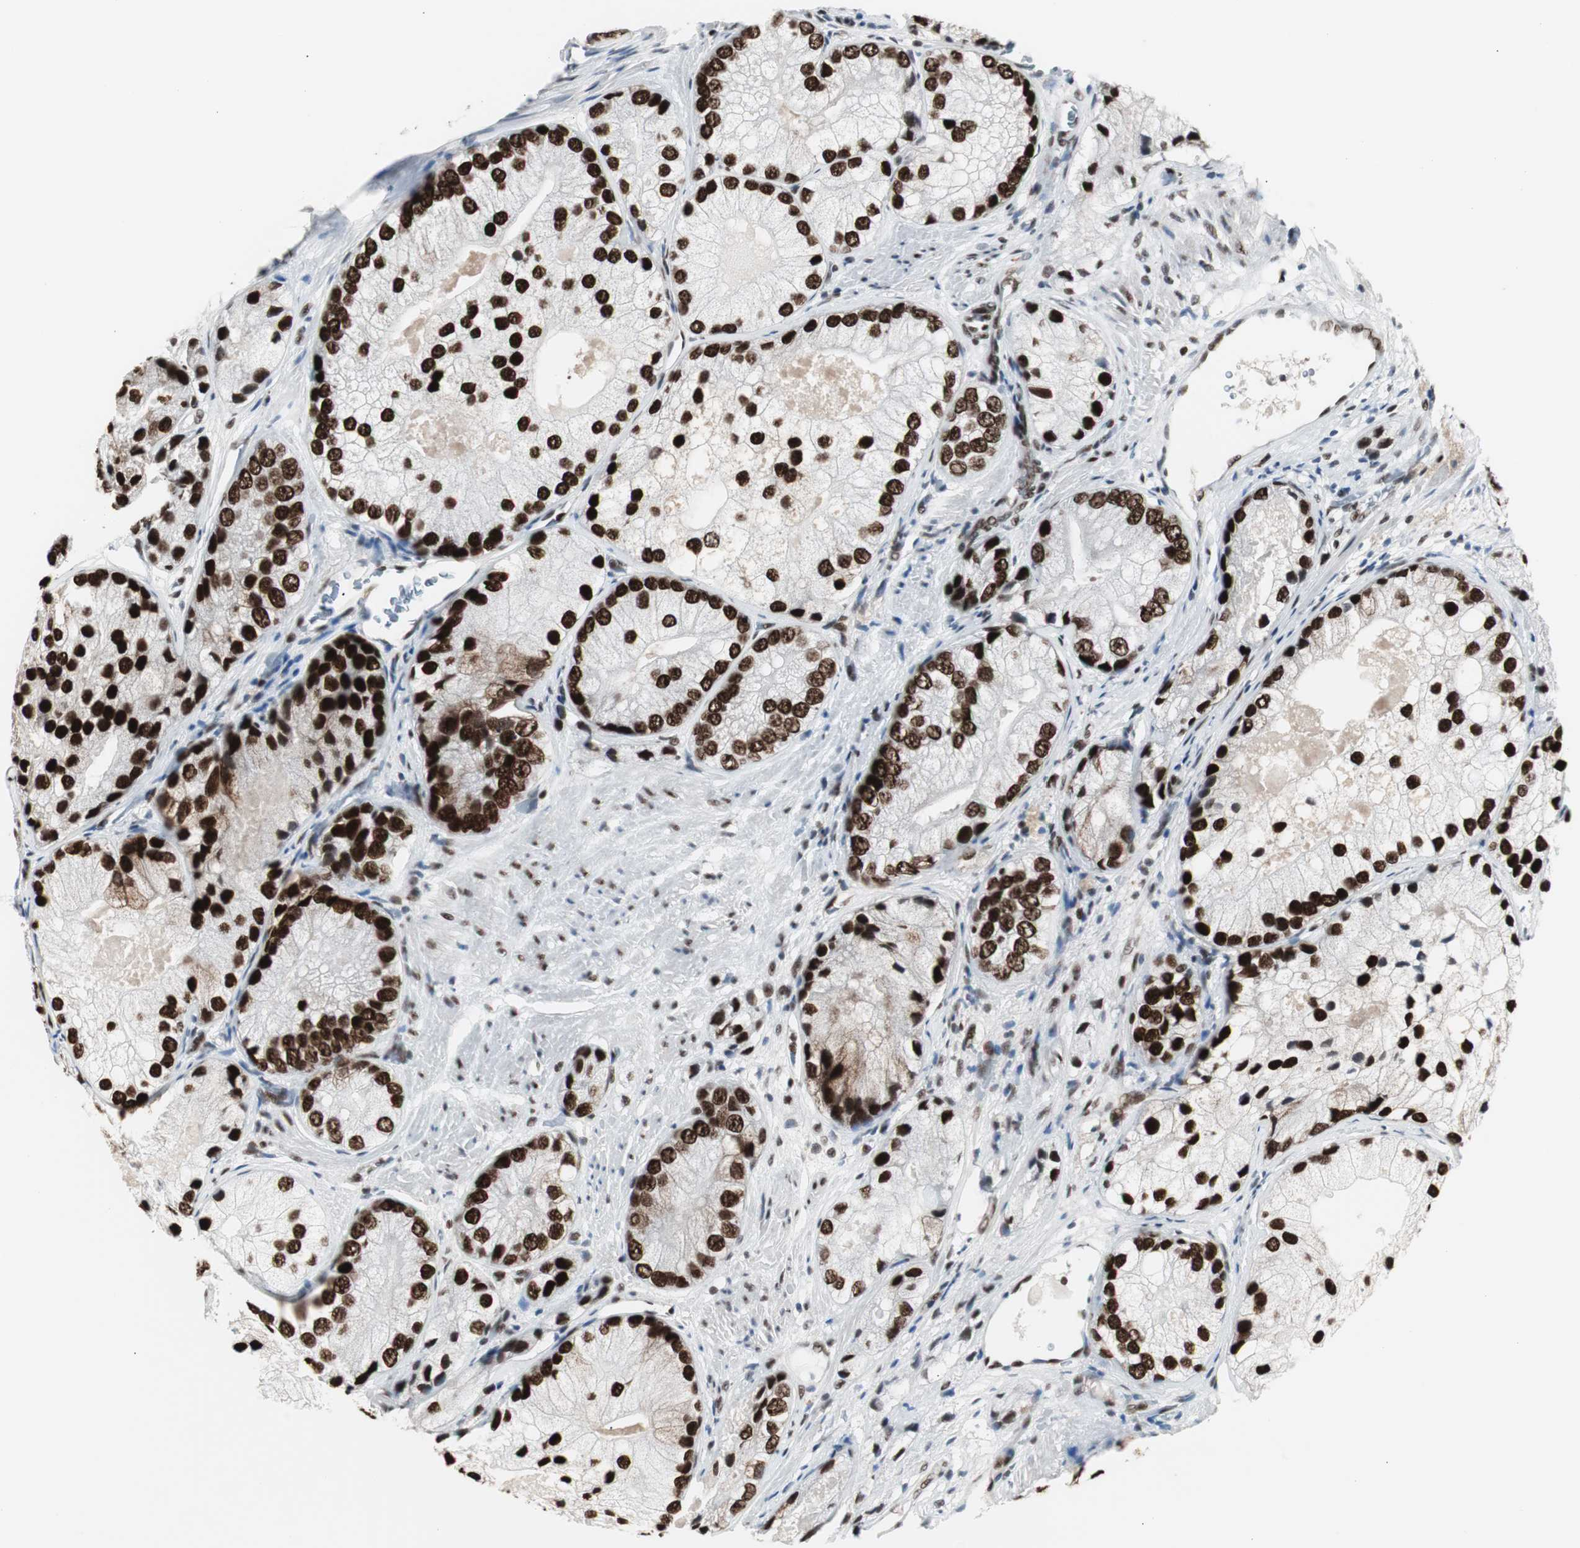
{"staining": {"intensity": "strong", "quantity": ">75%", "location": "nuclear"}, "tissue": "prostate cancer", "cell_type": "Tumor cells", "image_type": "cancer", "snomed": [{"axis": "morphology", "description": "Adenocarcinoma, Low grade"}, {"axis": "topography", "description": "Prostate"}], "caption": "A high amount of strong nuclear staining is seen in about >75% of tumor cells in prostate cancer tissue. The staining is performed using DAB (3,3'-diaminobenzidine) brown chromogen to label protein expression. The nuclei are counter-stained blue using hematoxylin.", "gene": "XRCC1", "patient": {"sex": "male", "age": 69}}